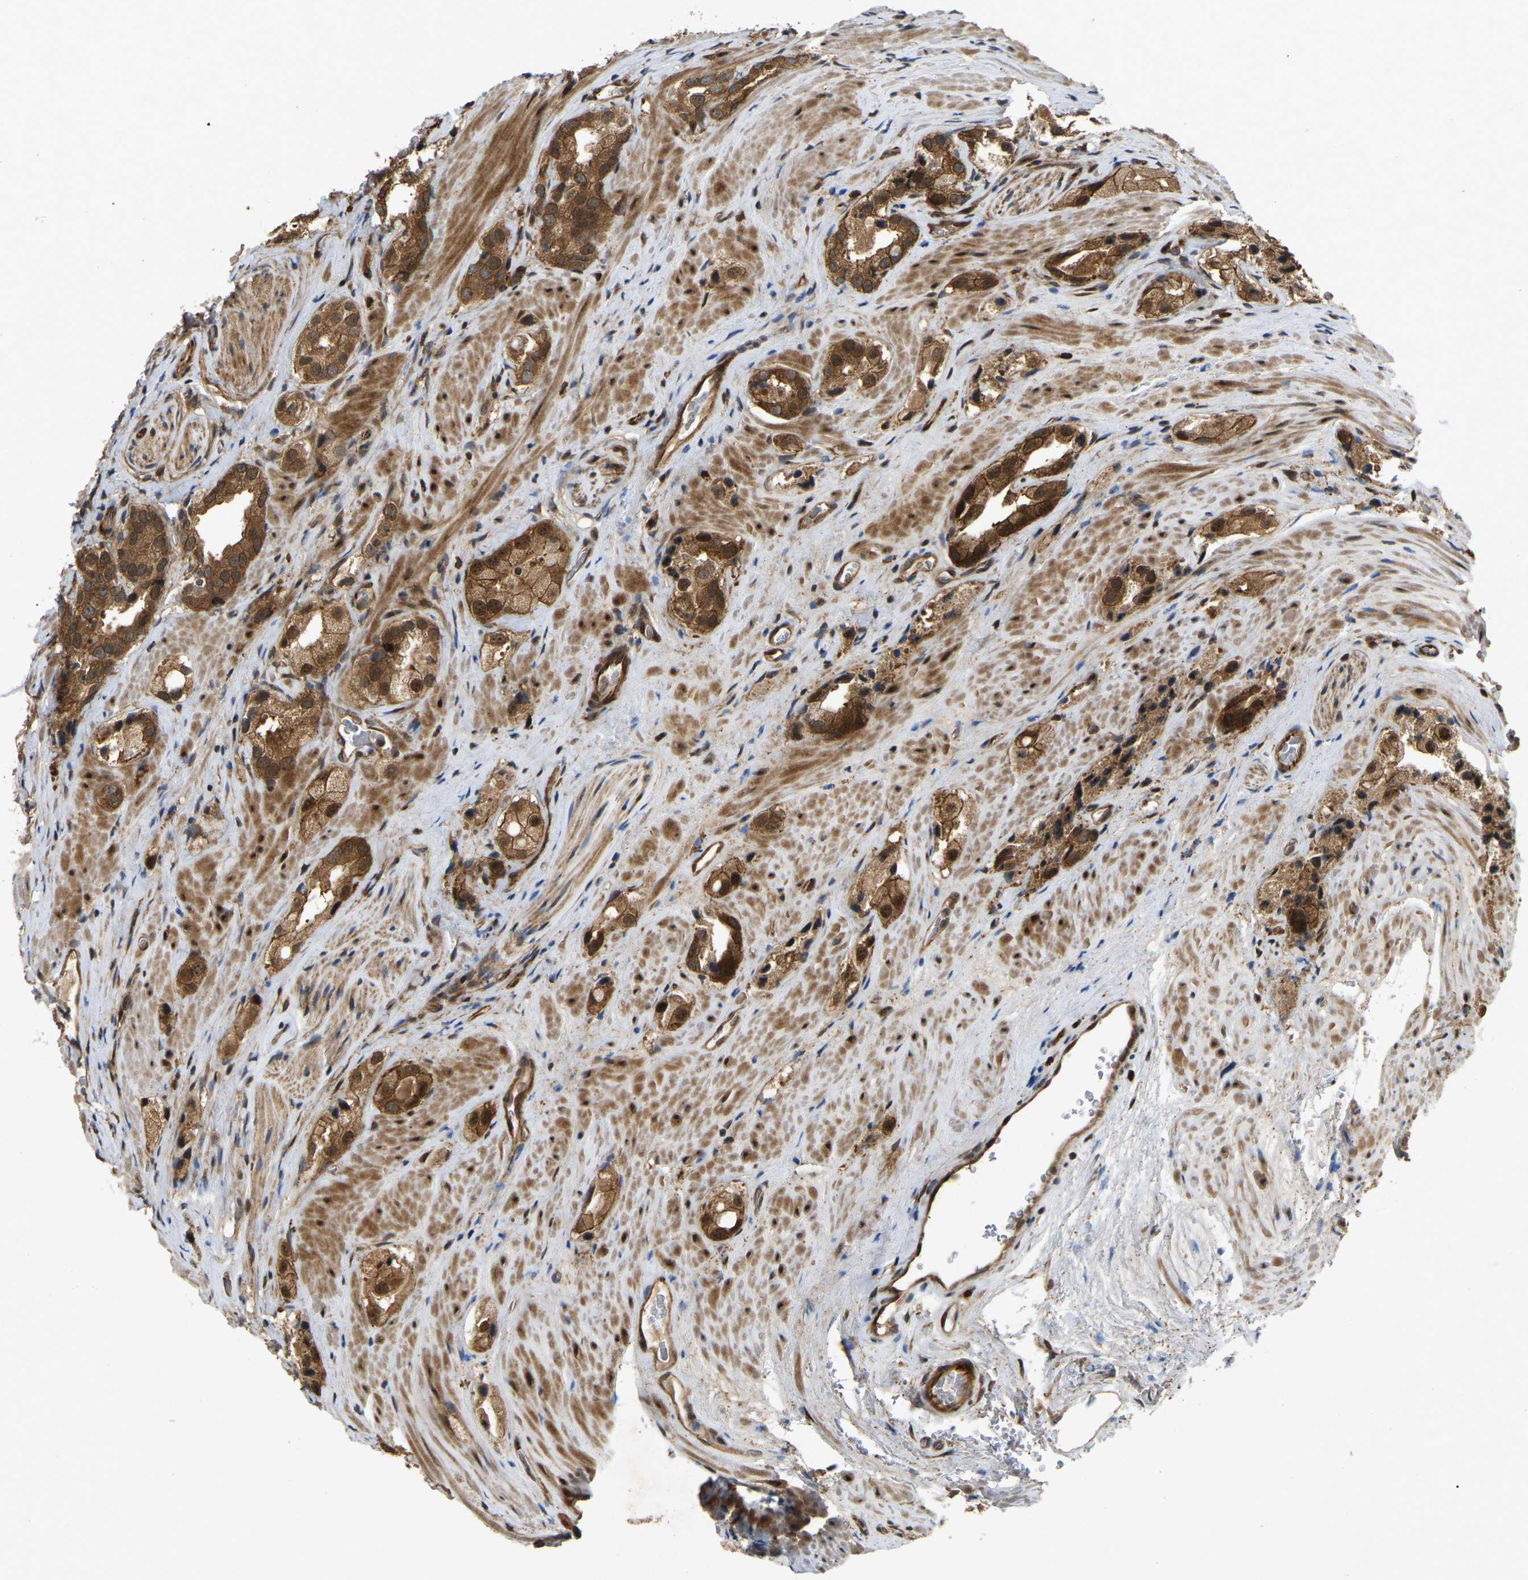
{"staining": {"intensity": "strong", "quantity": ">75%", "location": "cytoplasmic/membranous,nuclear"}, "tissue": "prostate cancer", "cell_type": "Tumor cells", "image_type": "cancer", "snomed": [{"axis": "morphology", "description": "Adenocarcinoma, High grade"}, {"axis": "topography", "description": "Prostate"}], "caption": "This image shows immunohistochemistry (IHC) staining of prostate cancer (high-grade adenocarcinoma), with high strong cytoplasmic/membranous and nuclear positivity in approximately >75% of tumor cells.", "gene": "KIAA1549", "patient": {"sex": "male", "age": 63}}